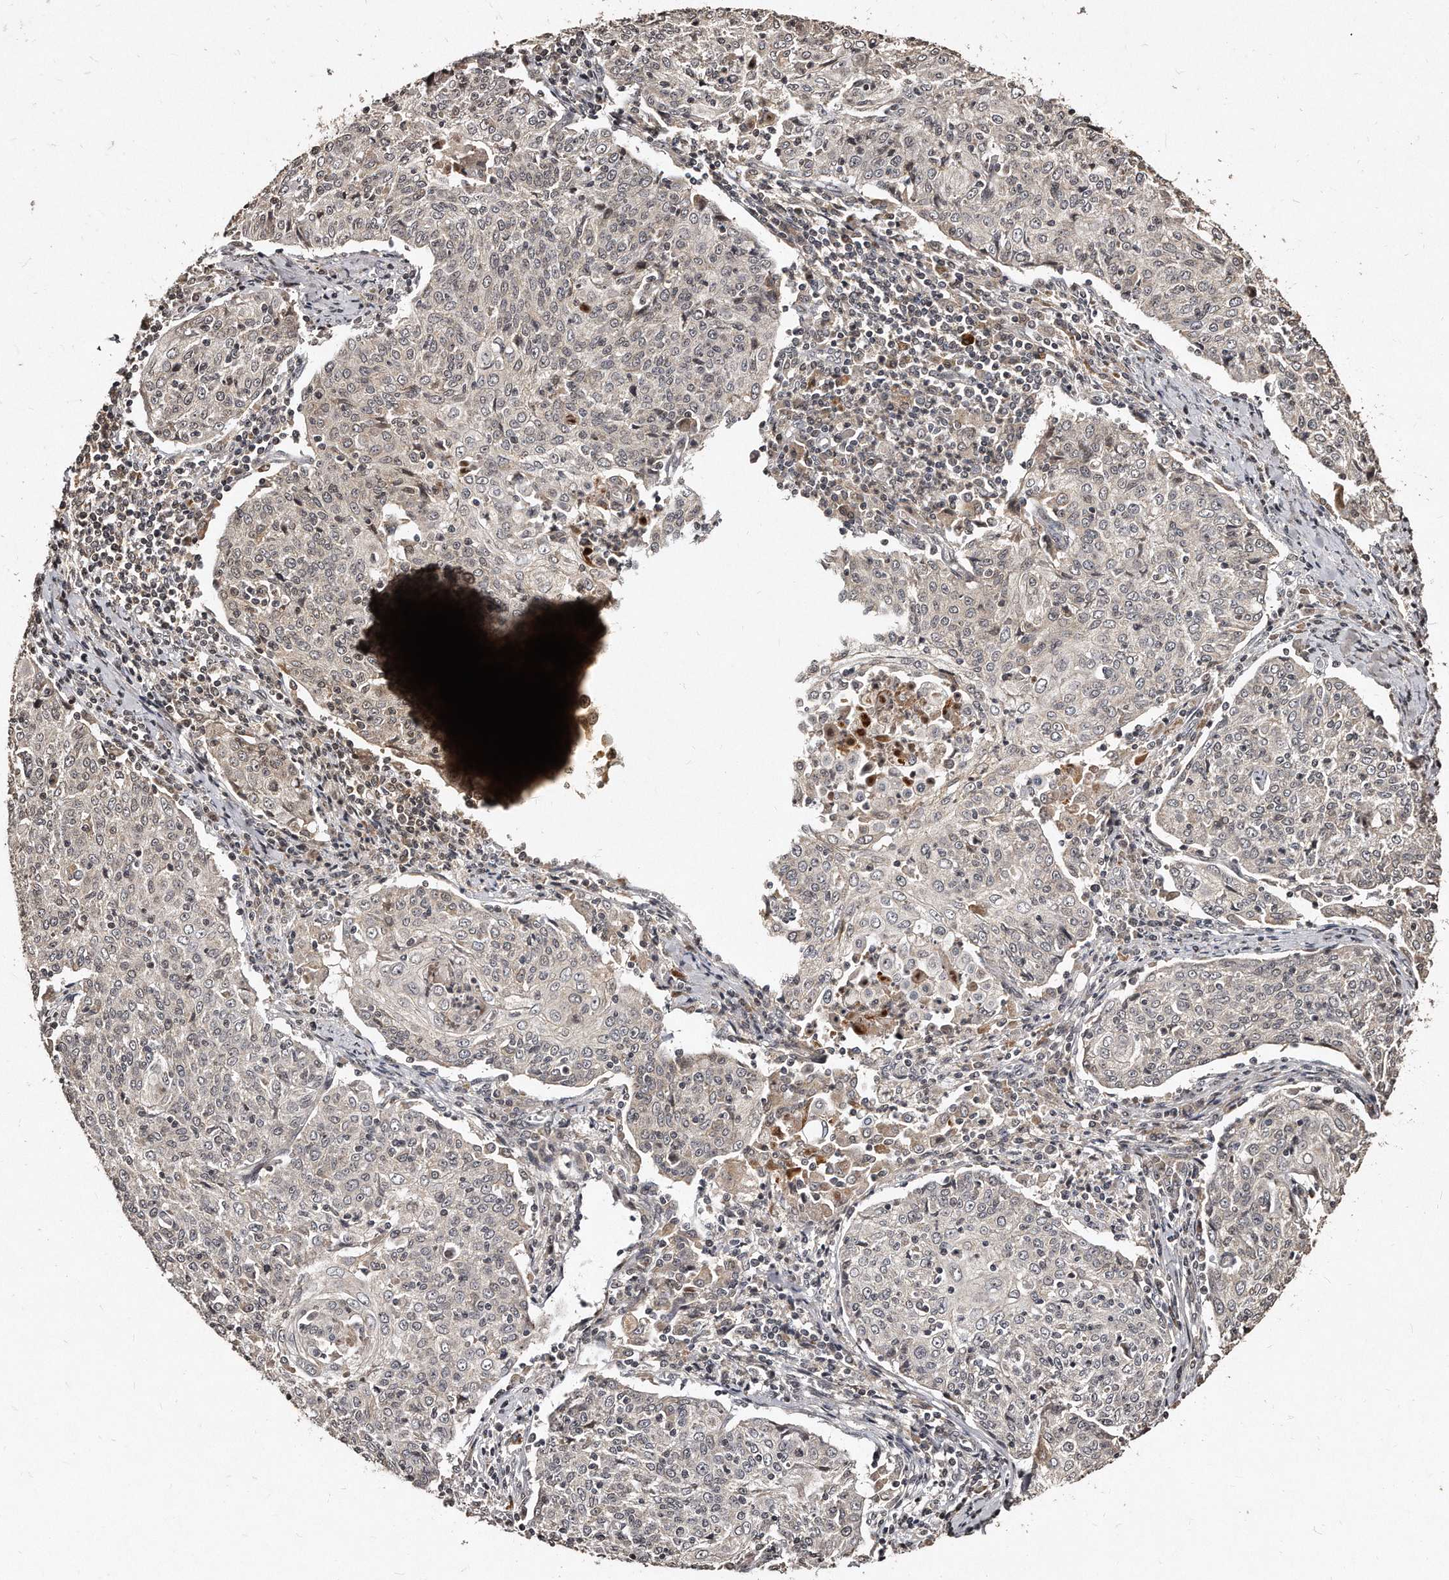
{"staining": {"intensity": "negative", "quantity": "none", "location": "none"}, "tissue": "cervical cancer", "cell_type": "Tumor cells", "image_type": "cancer", "snomed": [{"axis": "morphology", "description": "Squamous cell carcinoma, NOS"}, {"axis": "topography", "description": "Cervix"}], "caption": "Image shows no significant protein expression in tumor cells of squamous cell carcinoma (cervical).", "gene": "TSHR", "patient": {"sex": "female", "age": 48}}